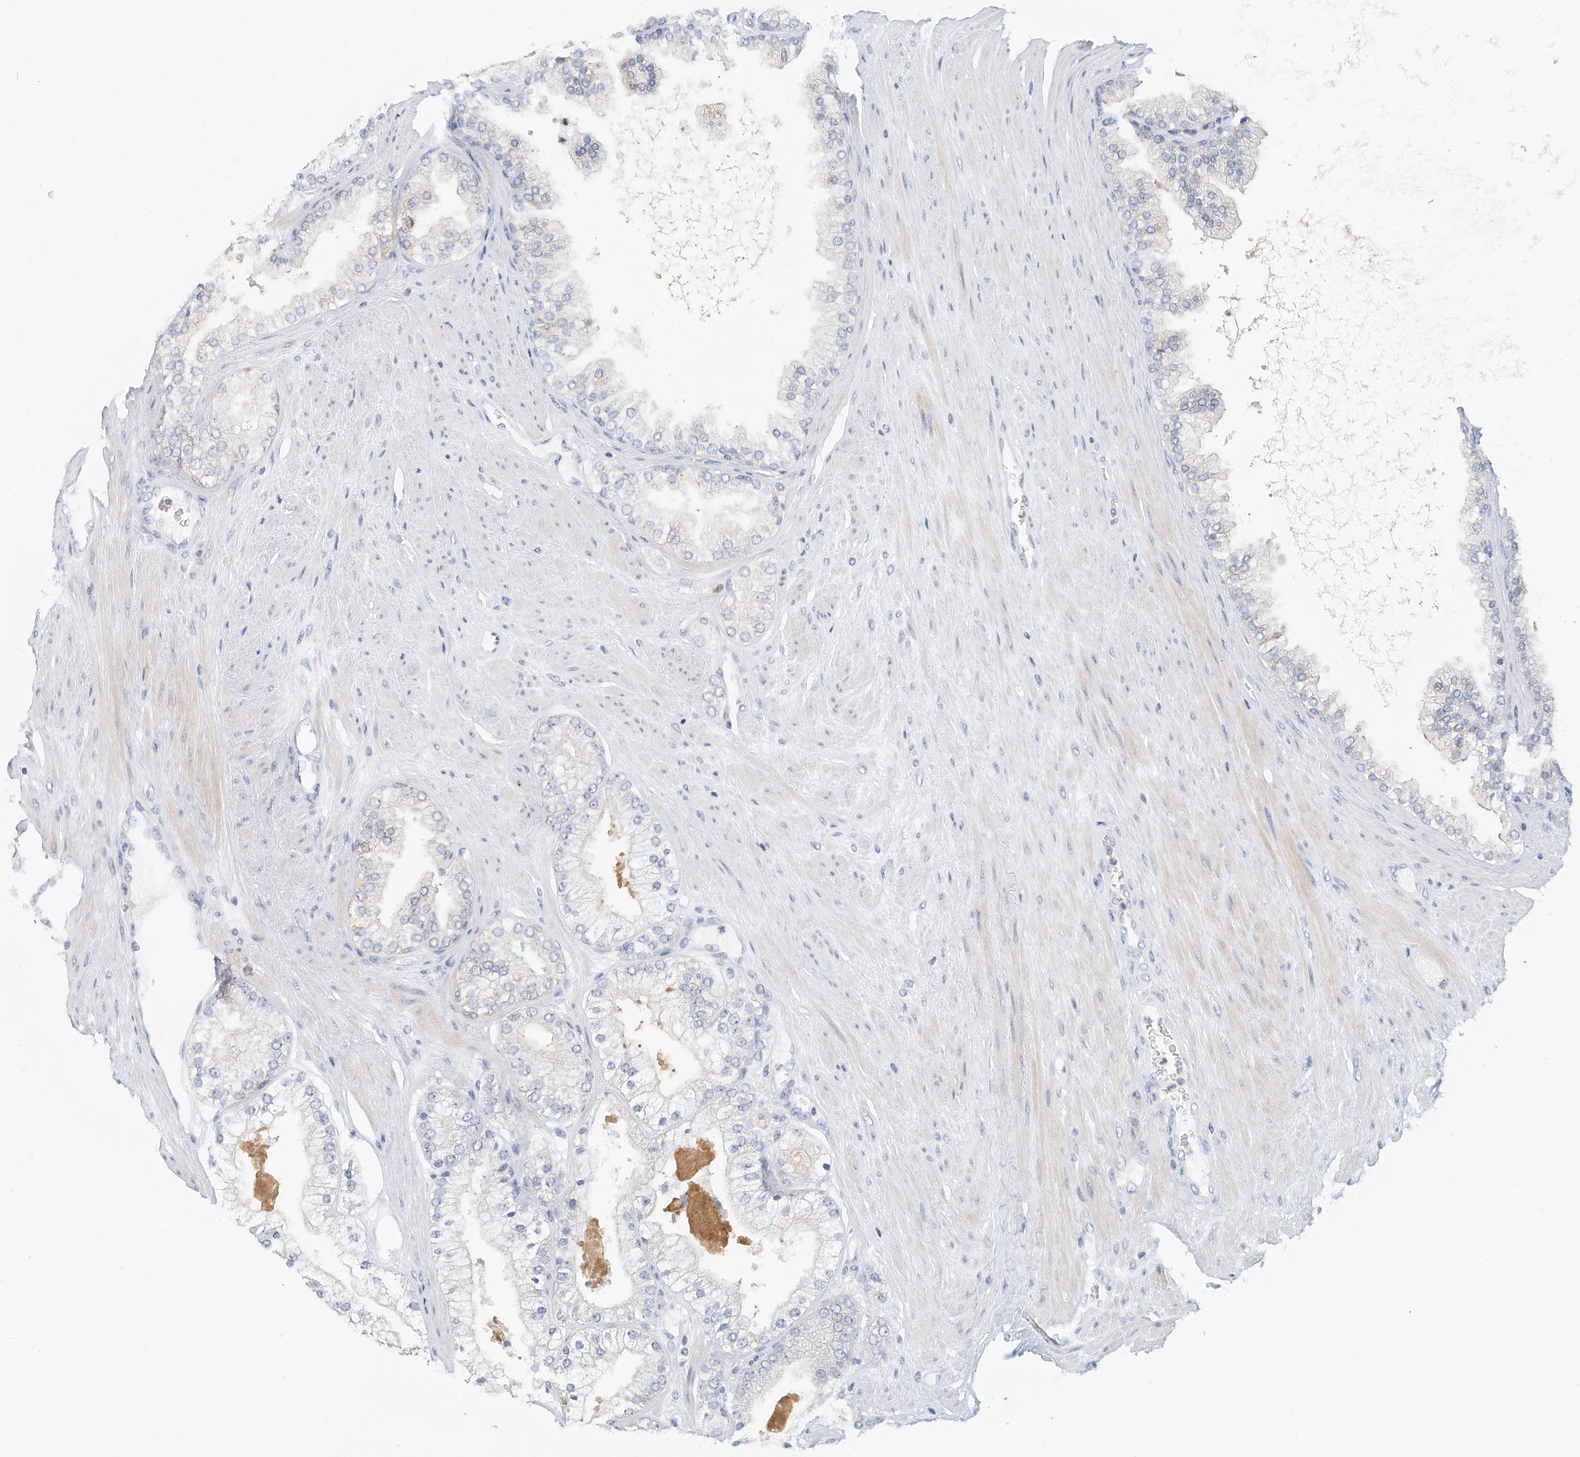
{"staining": {"intensity": "negative", "quantity": "none", "location": "none"}, "tissue": "prostate cancer", "cell_type": "Tumor cells", "image_type": "cancer", "snomed": [{"axis": "morphology", "description": "Adenocarcinoma, High grade"}, {"axis": "topography", "description": "Prostate"}], "caption": "Immunohistochemistry (IHC) image of prostate adenocarcinoma (high-grade) stained for a protein (brown), which demonstrates no positivity in tumor cells.", "gene": "MICAL1", "patient": {"sex": "male", "age": 58}}